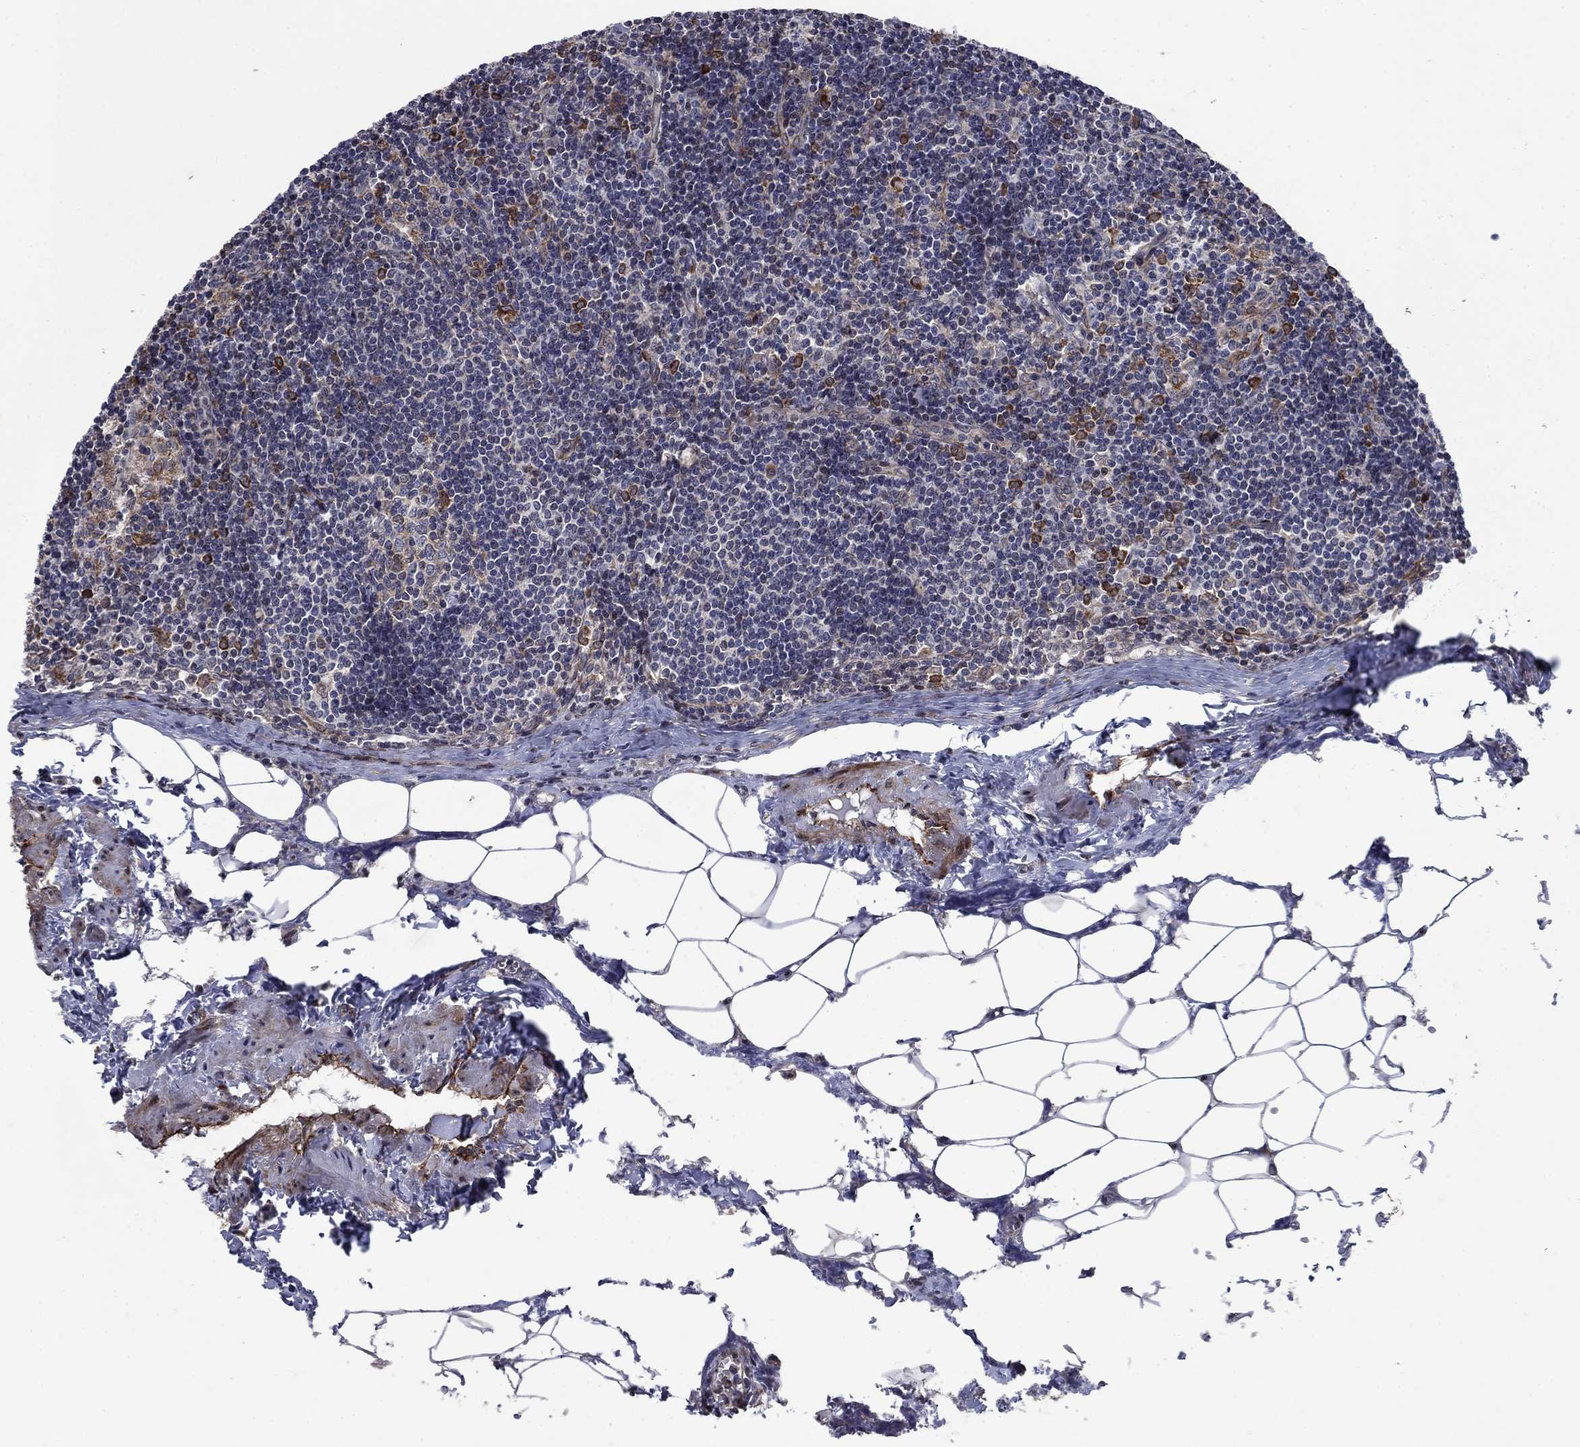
{"staining": {"intensity": "strong", "quantity": "<25%", "location": "cytoplasmic/membranous"}, "tissue": "lymph node", "cell_type": "Germinal center cells", "image_type": "normal", "snomed": [{"axis": "morphology", "description": "Normal tissue, NOS"}, {"axis": "topography", "description": "Lymph node"}], "caption": "Benign lymph node was stained to show a protein in brown. There is medium levels of strong cytoplasmic/membranous positivity in approximately <25% of germinal center cells.", "gene": "DHRS7", "patient": {"sex": "female", "age": 51}}